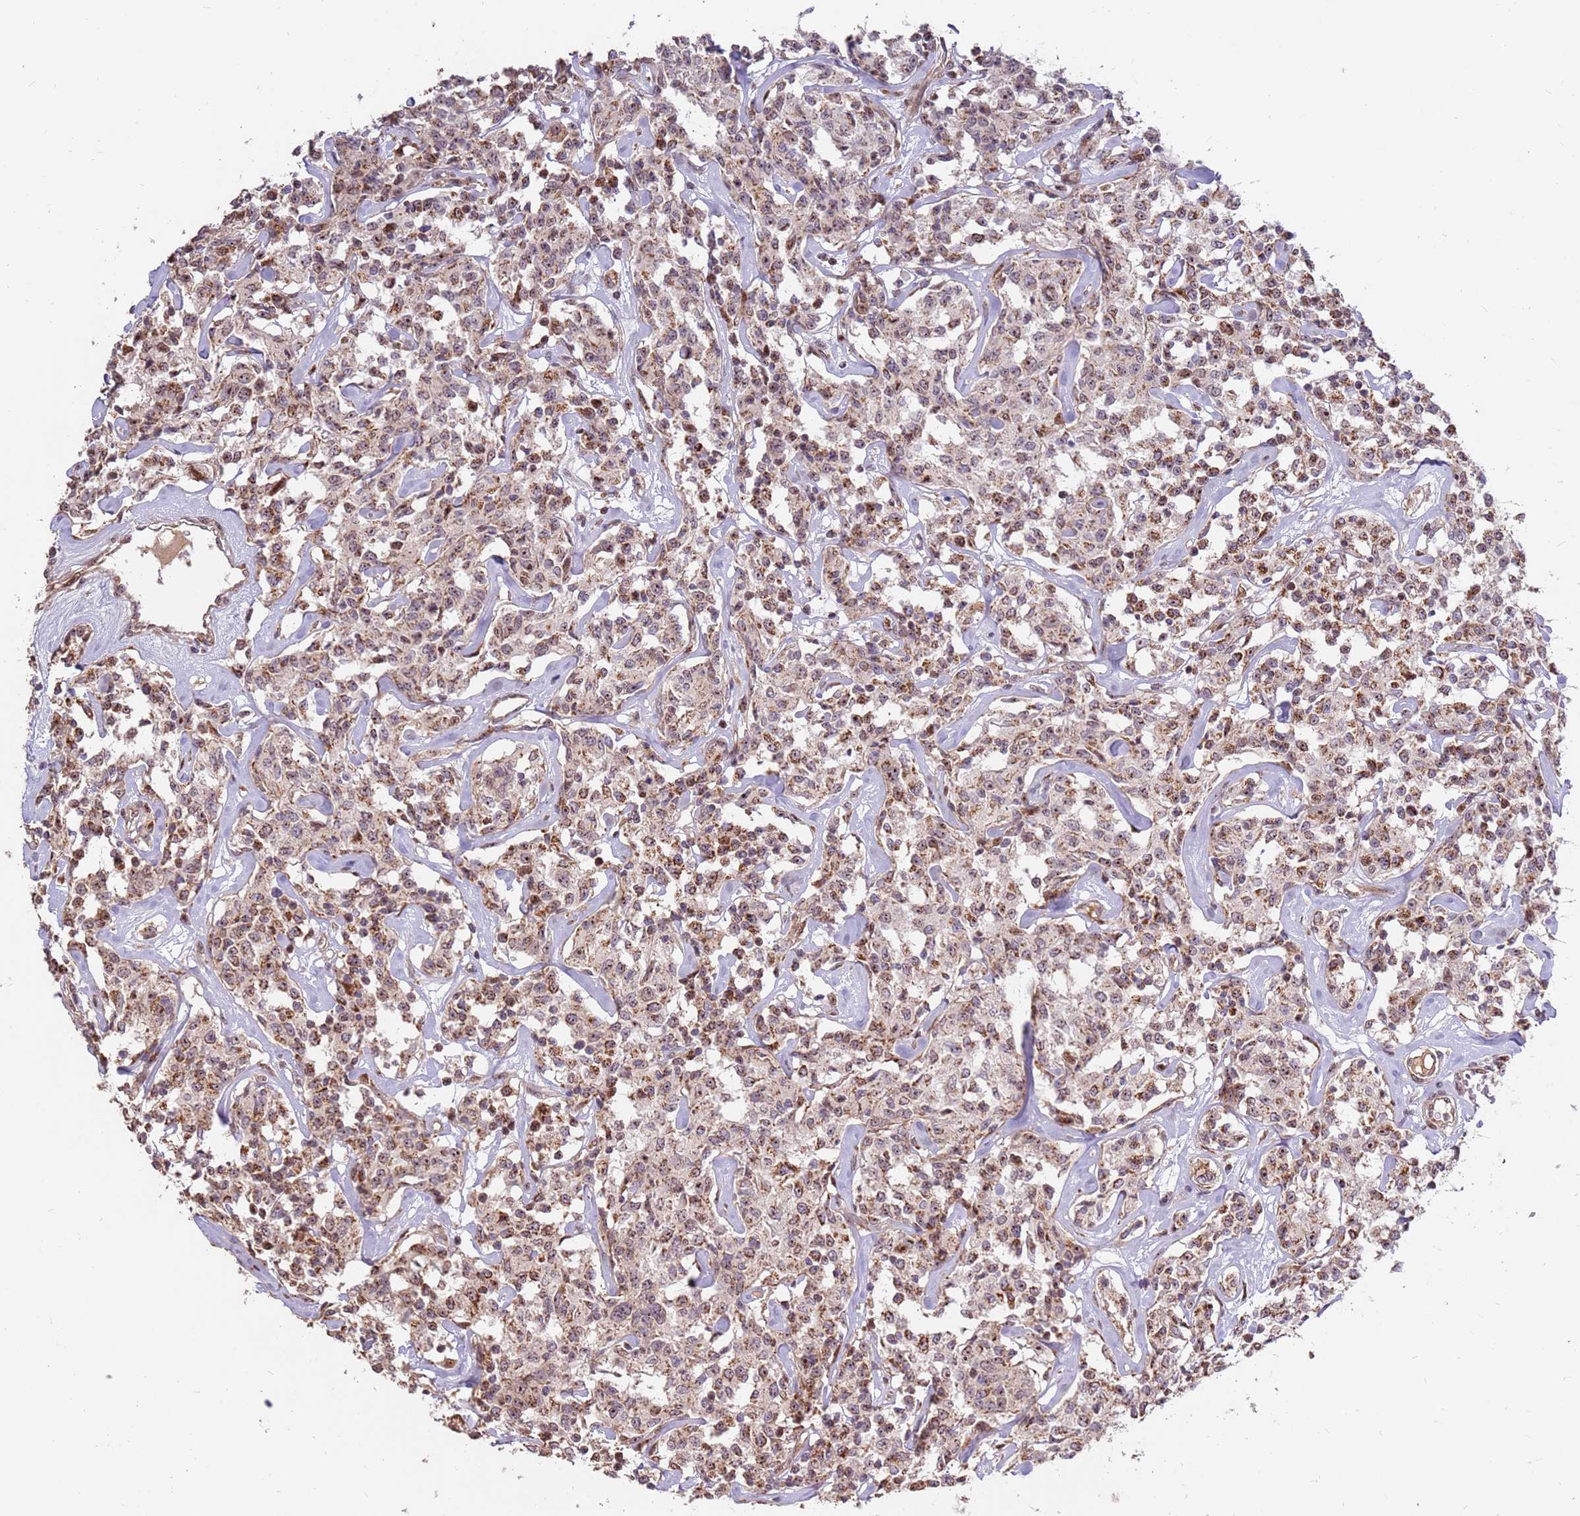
{"staining": {"intensity": "moderate", "quantity": ">75%", "location": "cytoplasmic/membranous,nuclear"}, "tissue": "lymphoma", "cell_type": "Tumor cells", "image_type": "cancer", "snomed": [{"axis": "morphology", "description": "Malignant lymphoma, non-Hodgkin's type, Low grade"}, {"axis": "topography", "description": "Small intestine"}], "caption": "IHC histopathology image of neoplastic tissue: lymphoma stained using immunohistochemistry (IHC) displays medium levels of moderate protein expression localized specifically in the cytoplasmic/membranous and nuclear of tumor cells, appearing as a cytoplasmic/membranous and nuclear brown color.", "gene": "KIF25", "patient": {"sex": "female", "age": 59}}